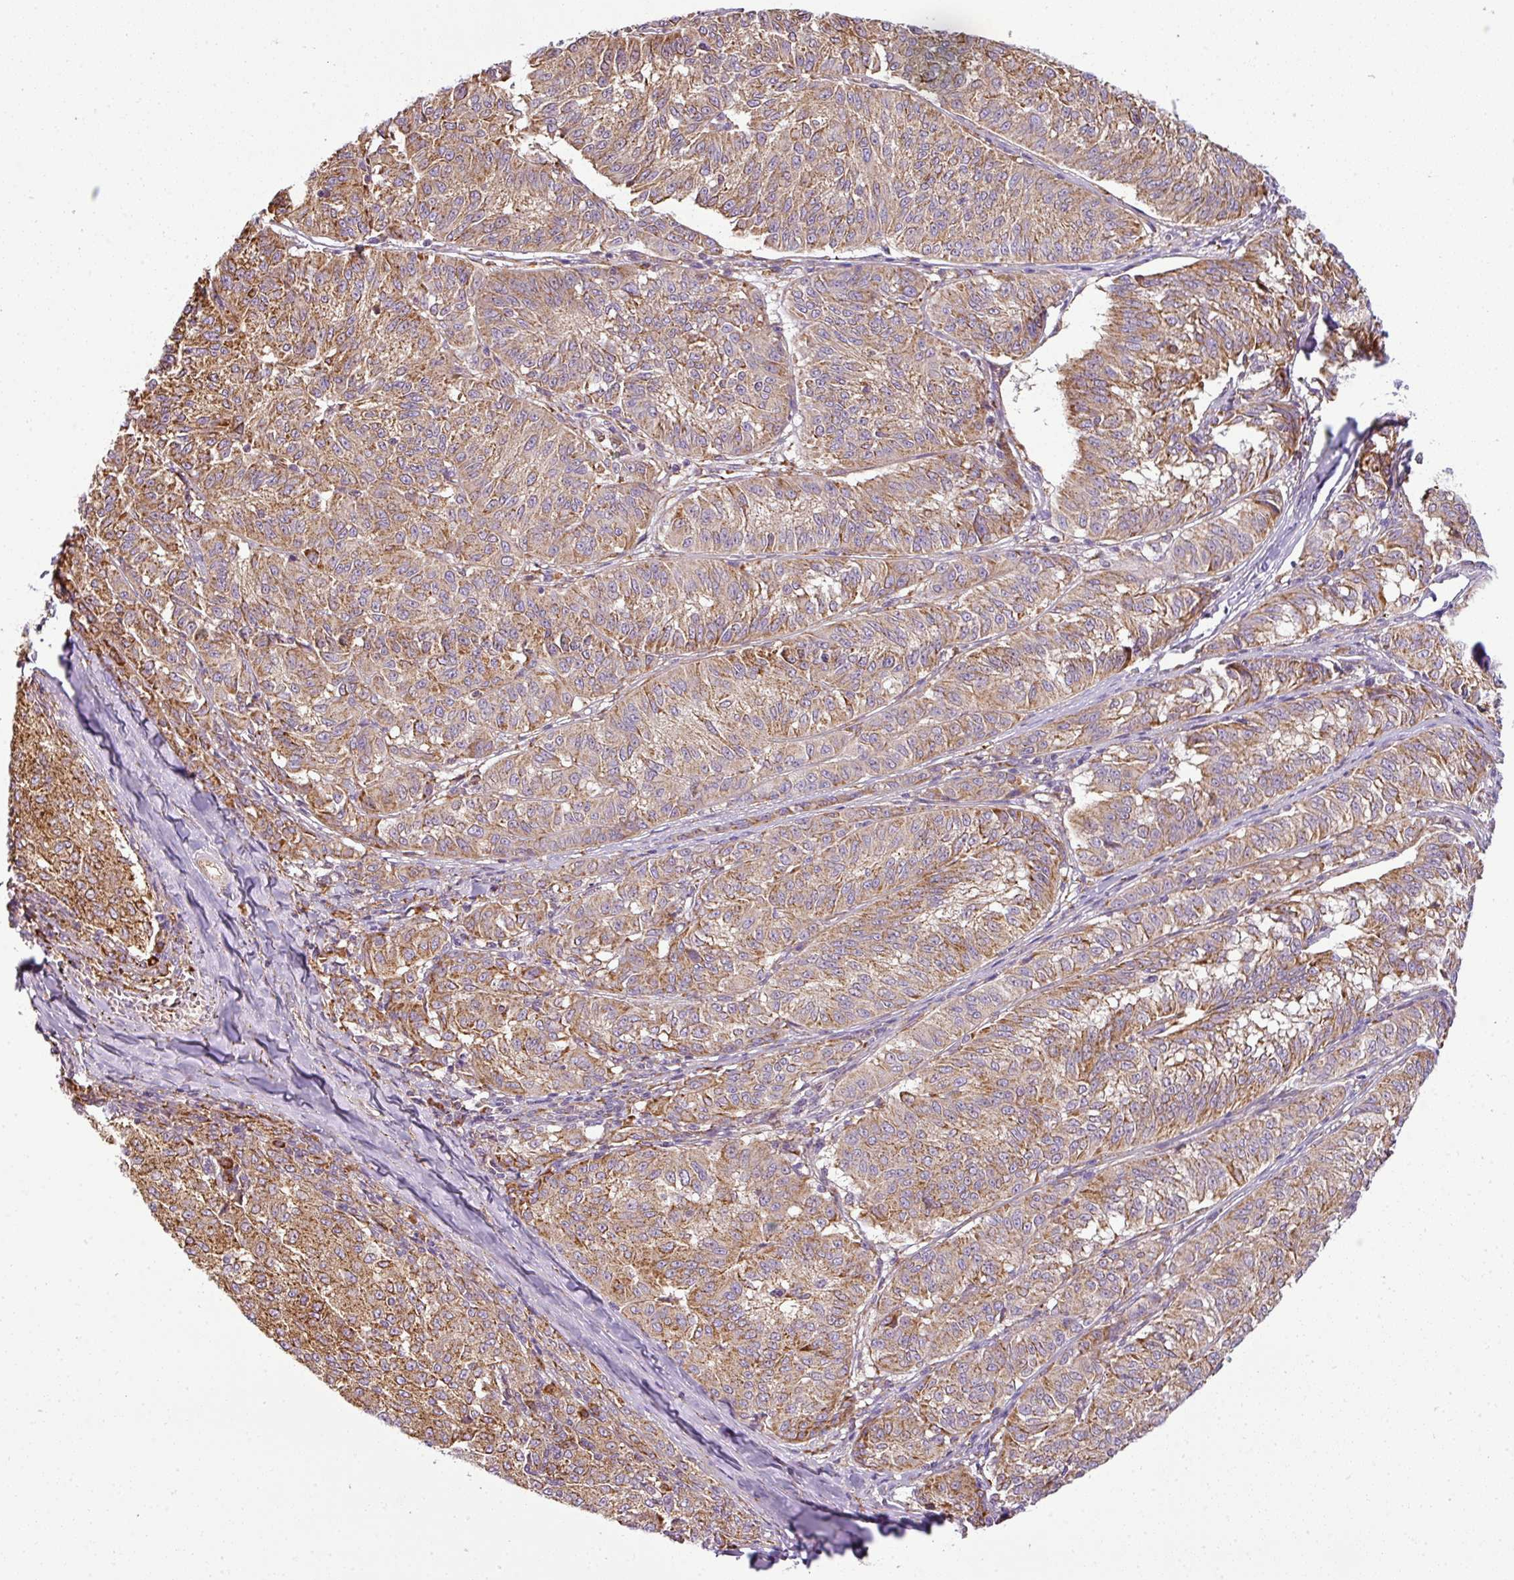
{"staining": {"intensity": "moderate", "quantity": ">75%", "location": "cytoplasmic/membranous"}, "tissue": "melanoma", "cell_type": "Tumor cells", "image_type": "cancer", "snomed": [{"axis": "morphology", "description": "Malignant melanoma, NOS"}, {"axis": "topography", "description": "Skin"}], "caption": "Protein staining of malignant melanoma tissue exhibits moderate cytoplasmic/membranous positivity in about >75% of tumor cells. Using DAB (brown) and hematoxylin (blue) stains, captured at high magnification using brightfield microscopy.", "gene": "ANKRD18A", "patient": {"sex": "female", "age": 72}}